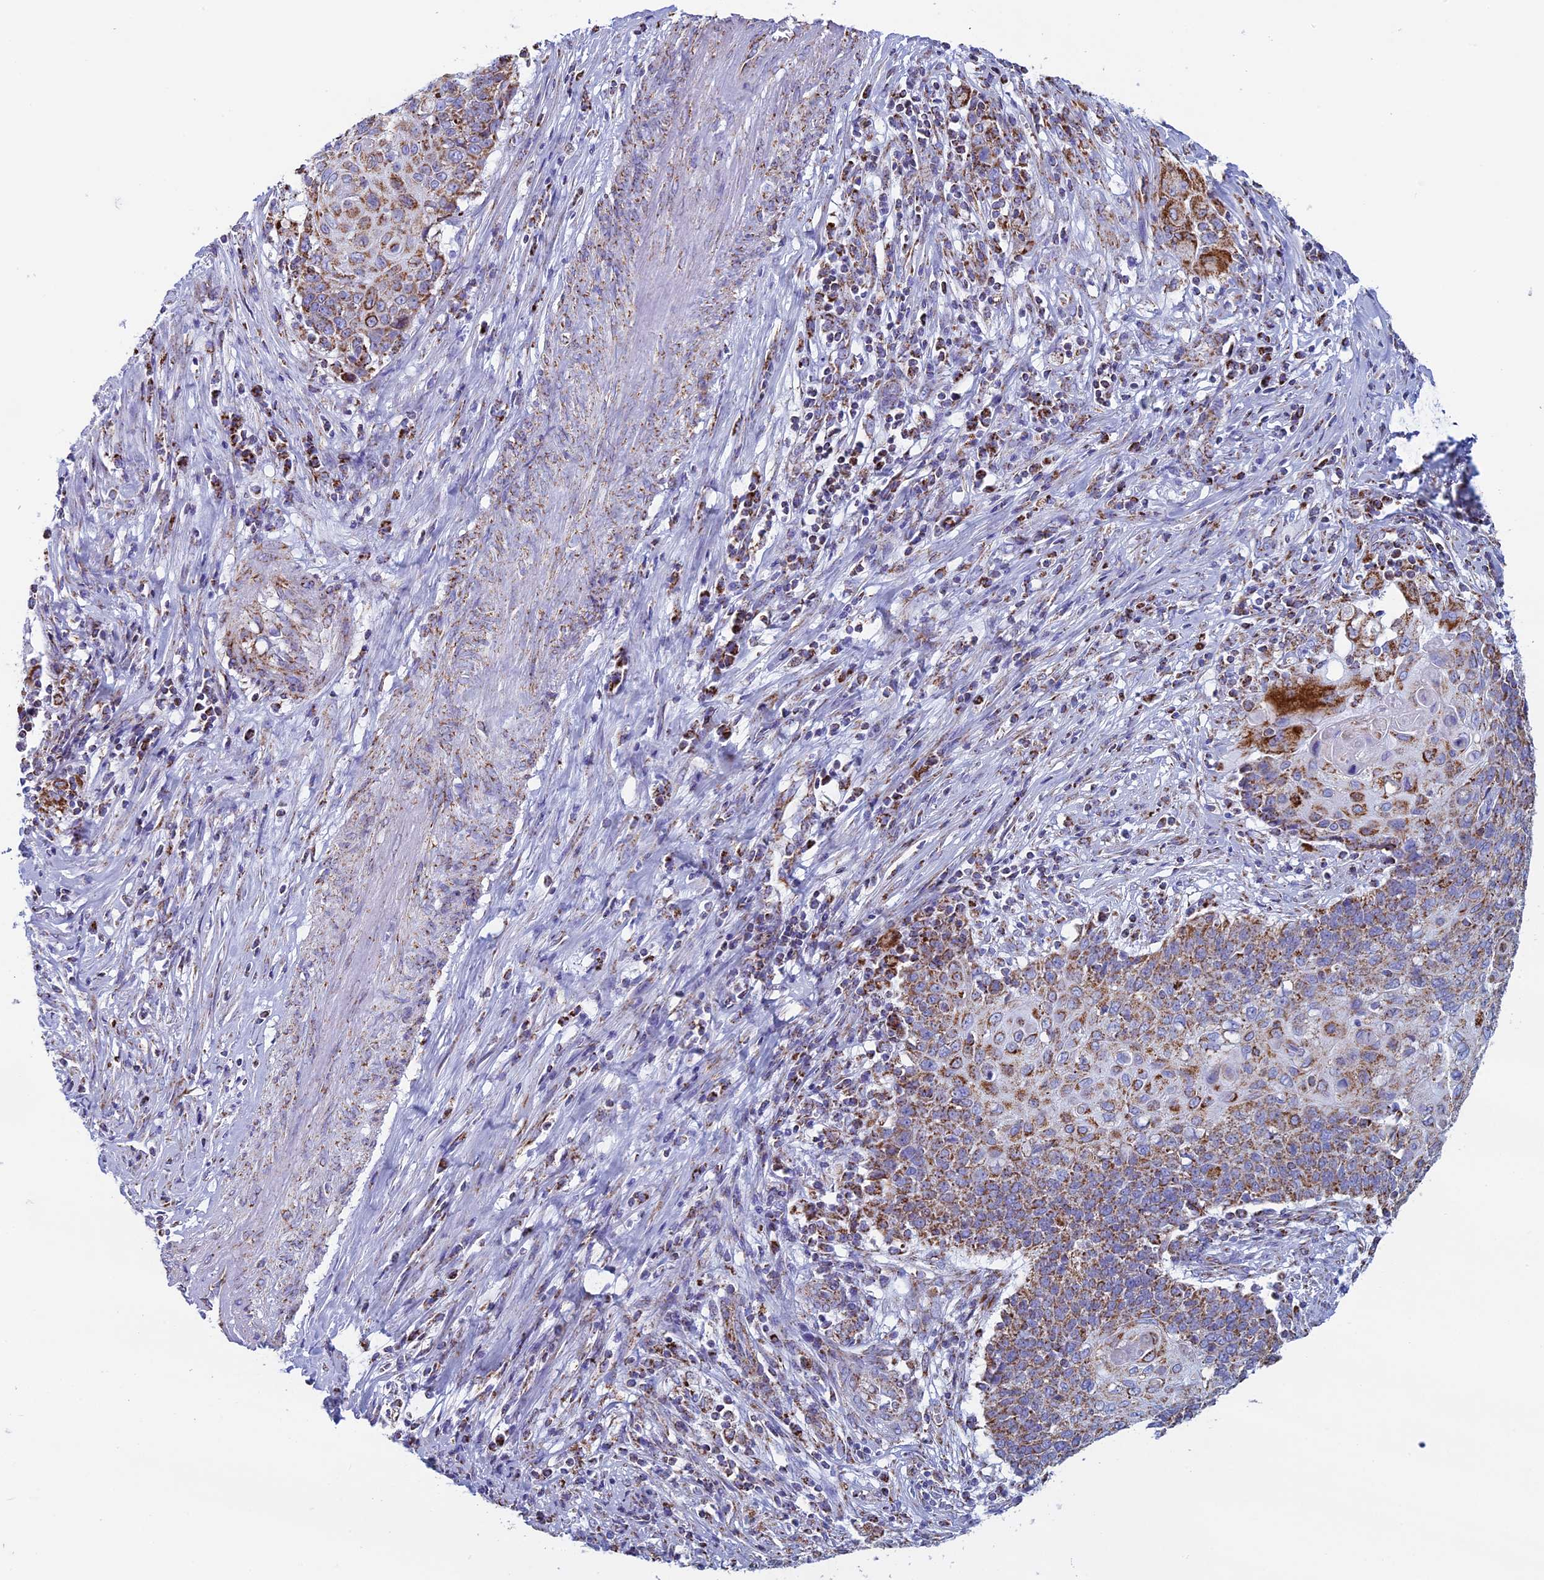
{"staining": {"intensity": "moderate", "quantity": ">75%", "location": "cytoplasmic/membranous"}, "tissue": "cervical cancer", "cell_type": "Tumor cells", "image_type": "cancer", "snomed": [{"axis": "morphology", "description": "Squamous cell carcinoma, NOS"}, {"axis": "topography", "description": "Cervix"}], "caption": "Human squamous cell carcinoma (cervical) stained with a protein marker exhibits moderate staining in tumor cells.", "gene": "UQCRFS1", "patient": {"sex": "female", "age": 39}}